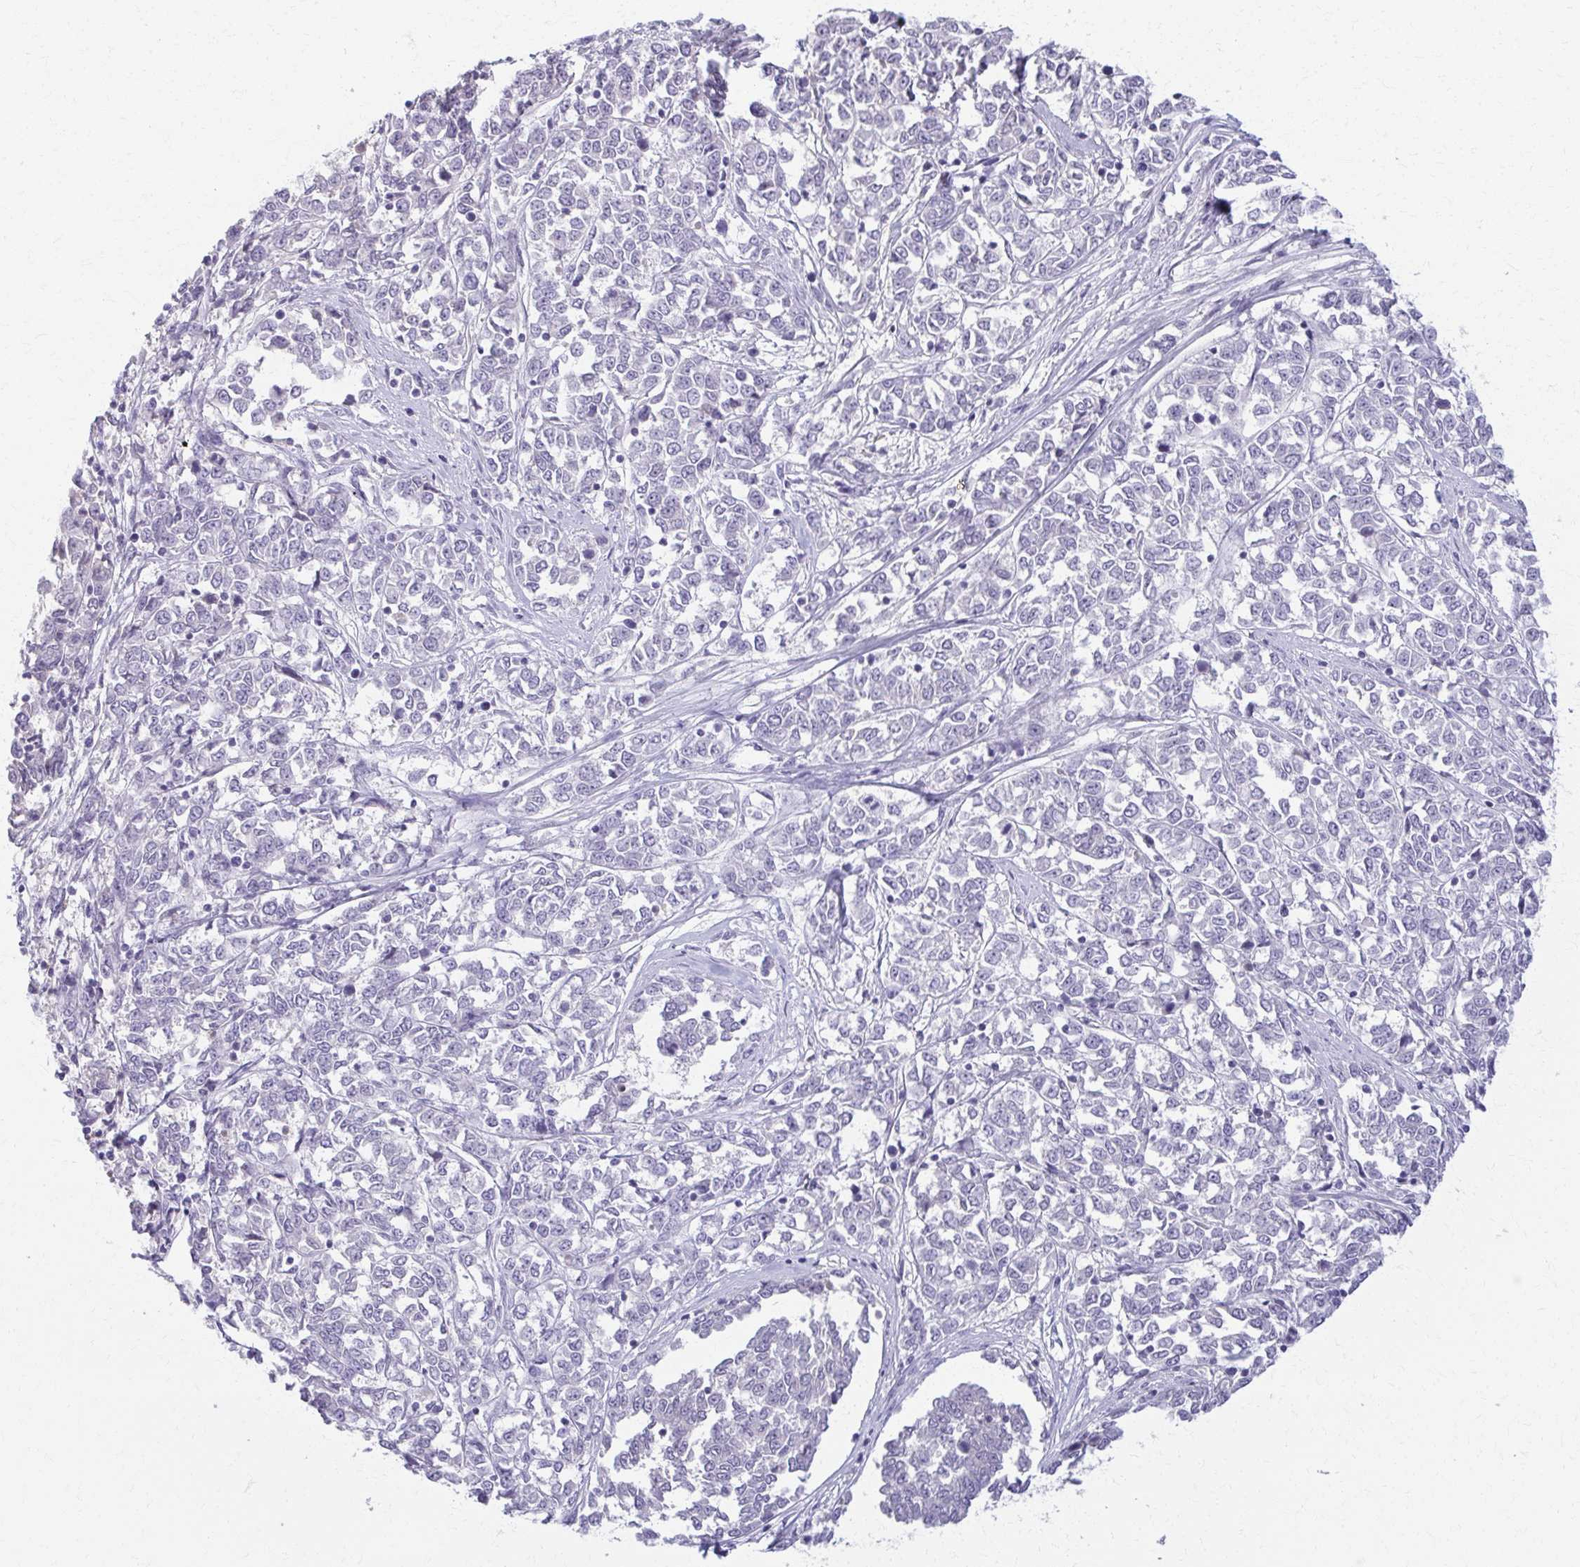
{"staining": {"intensity": "negative", "quantity": "none", "location": "none"}, "tissue": "melanoma", "cell_type": "Tumor cells", "image_type": "cancer", "snomed": [{"axis": "morphology", "description": "Malignant melanoma, NOS"}, {"axis": "topography", "description": "Skin"}], "caption": "A photomicrograph of human malignant melanoma is negative for staining in tumor cells.", "gene": "OR4M1", "patient": {"sex": "female", "age": 72}}